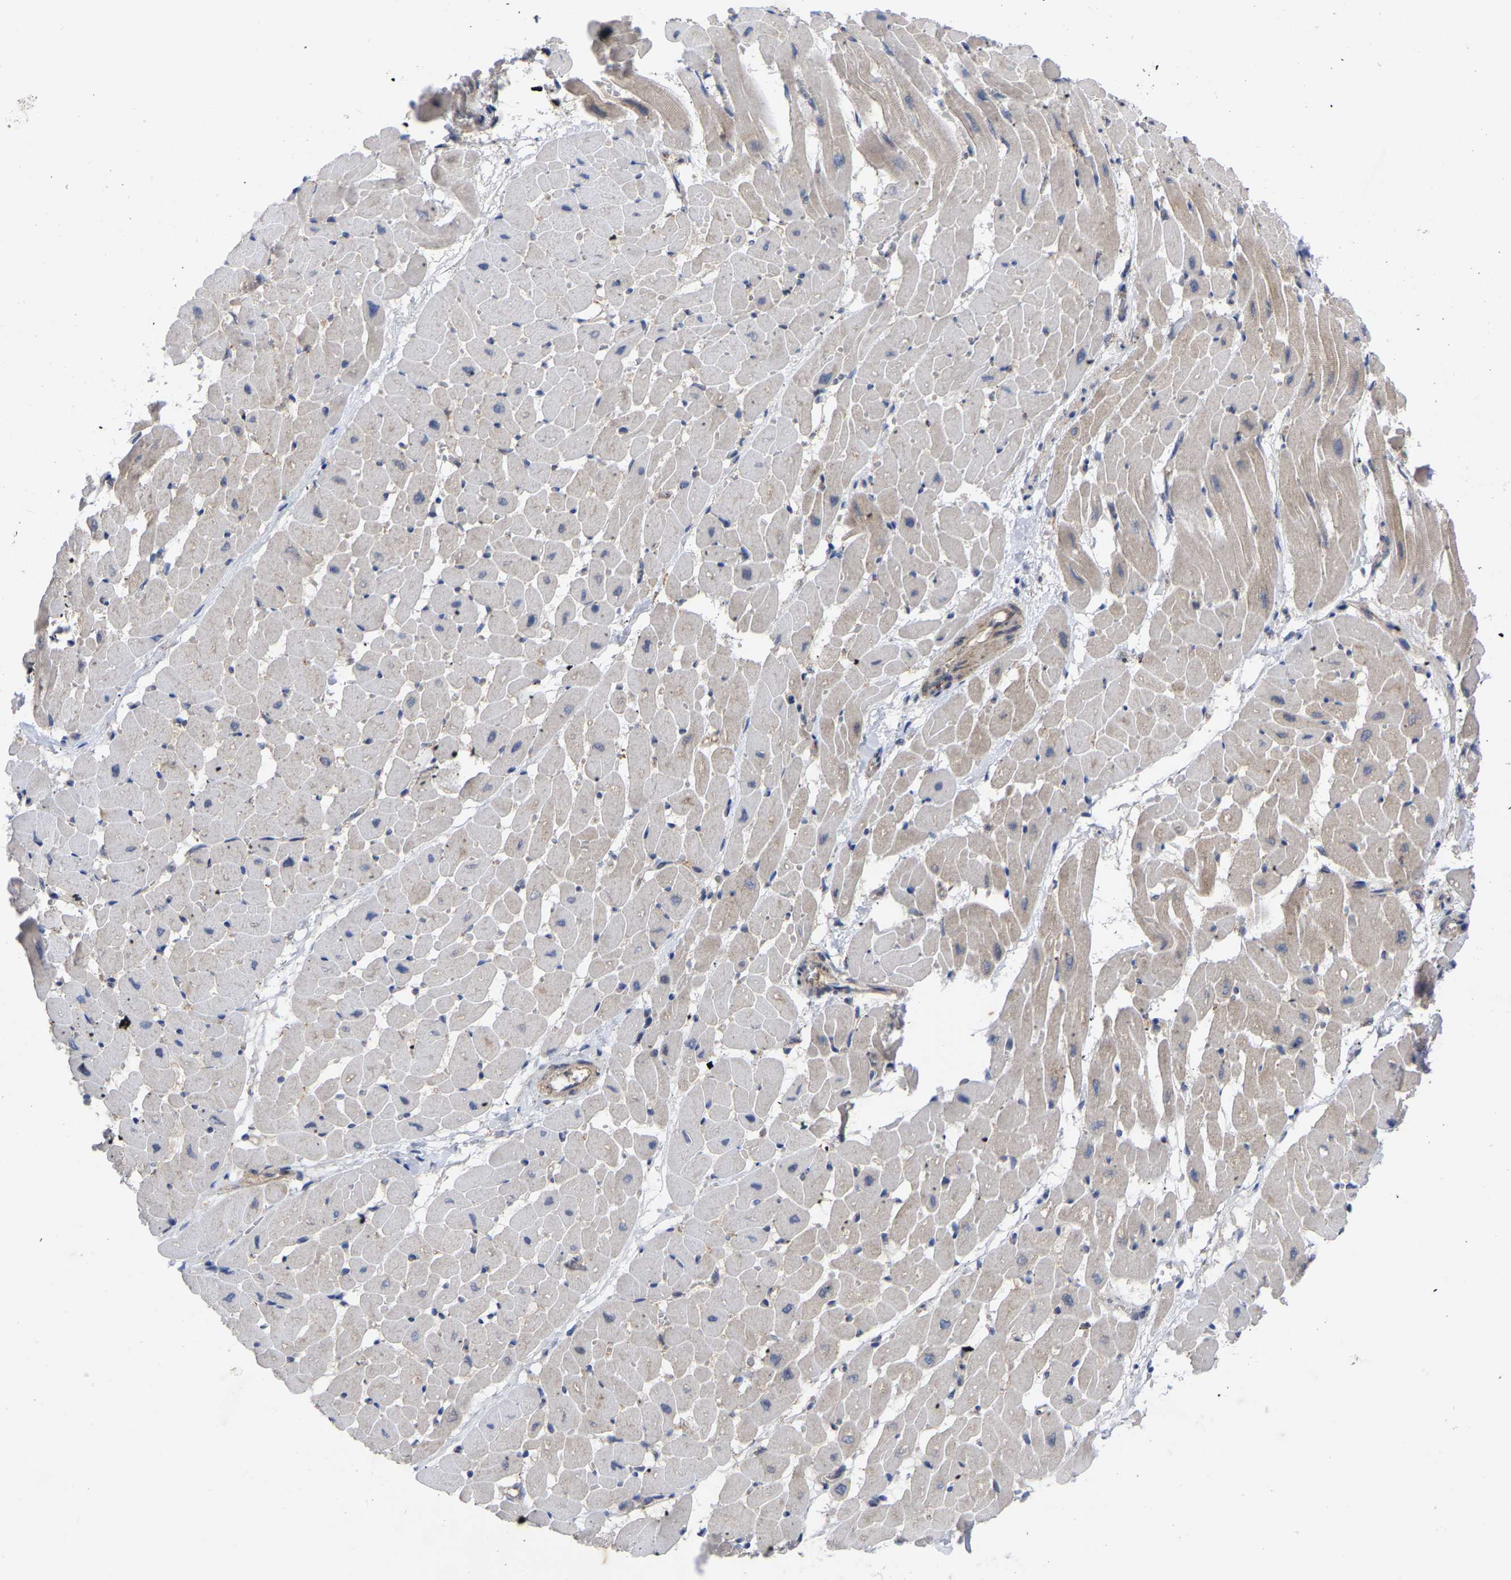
{"staining": {"intensity": "weak", "quantity": "<25%", "location": "cytoplasmic/membranous"}, "tissue": "heart muscle", "cell_type": "Cardiomyocytes", "image_type": "normal", "snomed": [{"axis": "morphology", "description": "Normal tissue, NOS"}, {"axis": "topography", "description": "Heart"}], "caption": "The photomicrograph shows no staining of cardiomyocytes in benign heart muscle. Brightfield microscopy of immunohistochemistry (IHC) stained with DAB (3,3'-diaminobenzidine) (brown) and hematoxylin (blue), captured at high magnification.", "gene": "TCP1", "patient": {"sex": "male", "age": 45}}